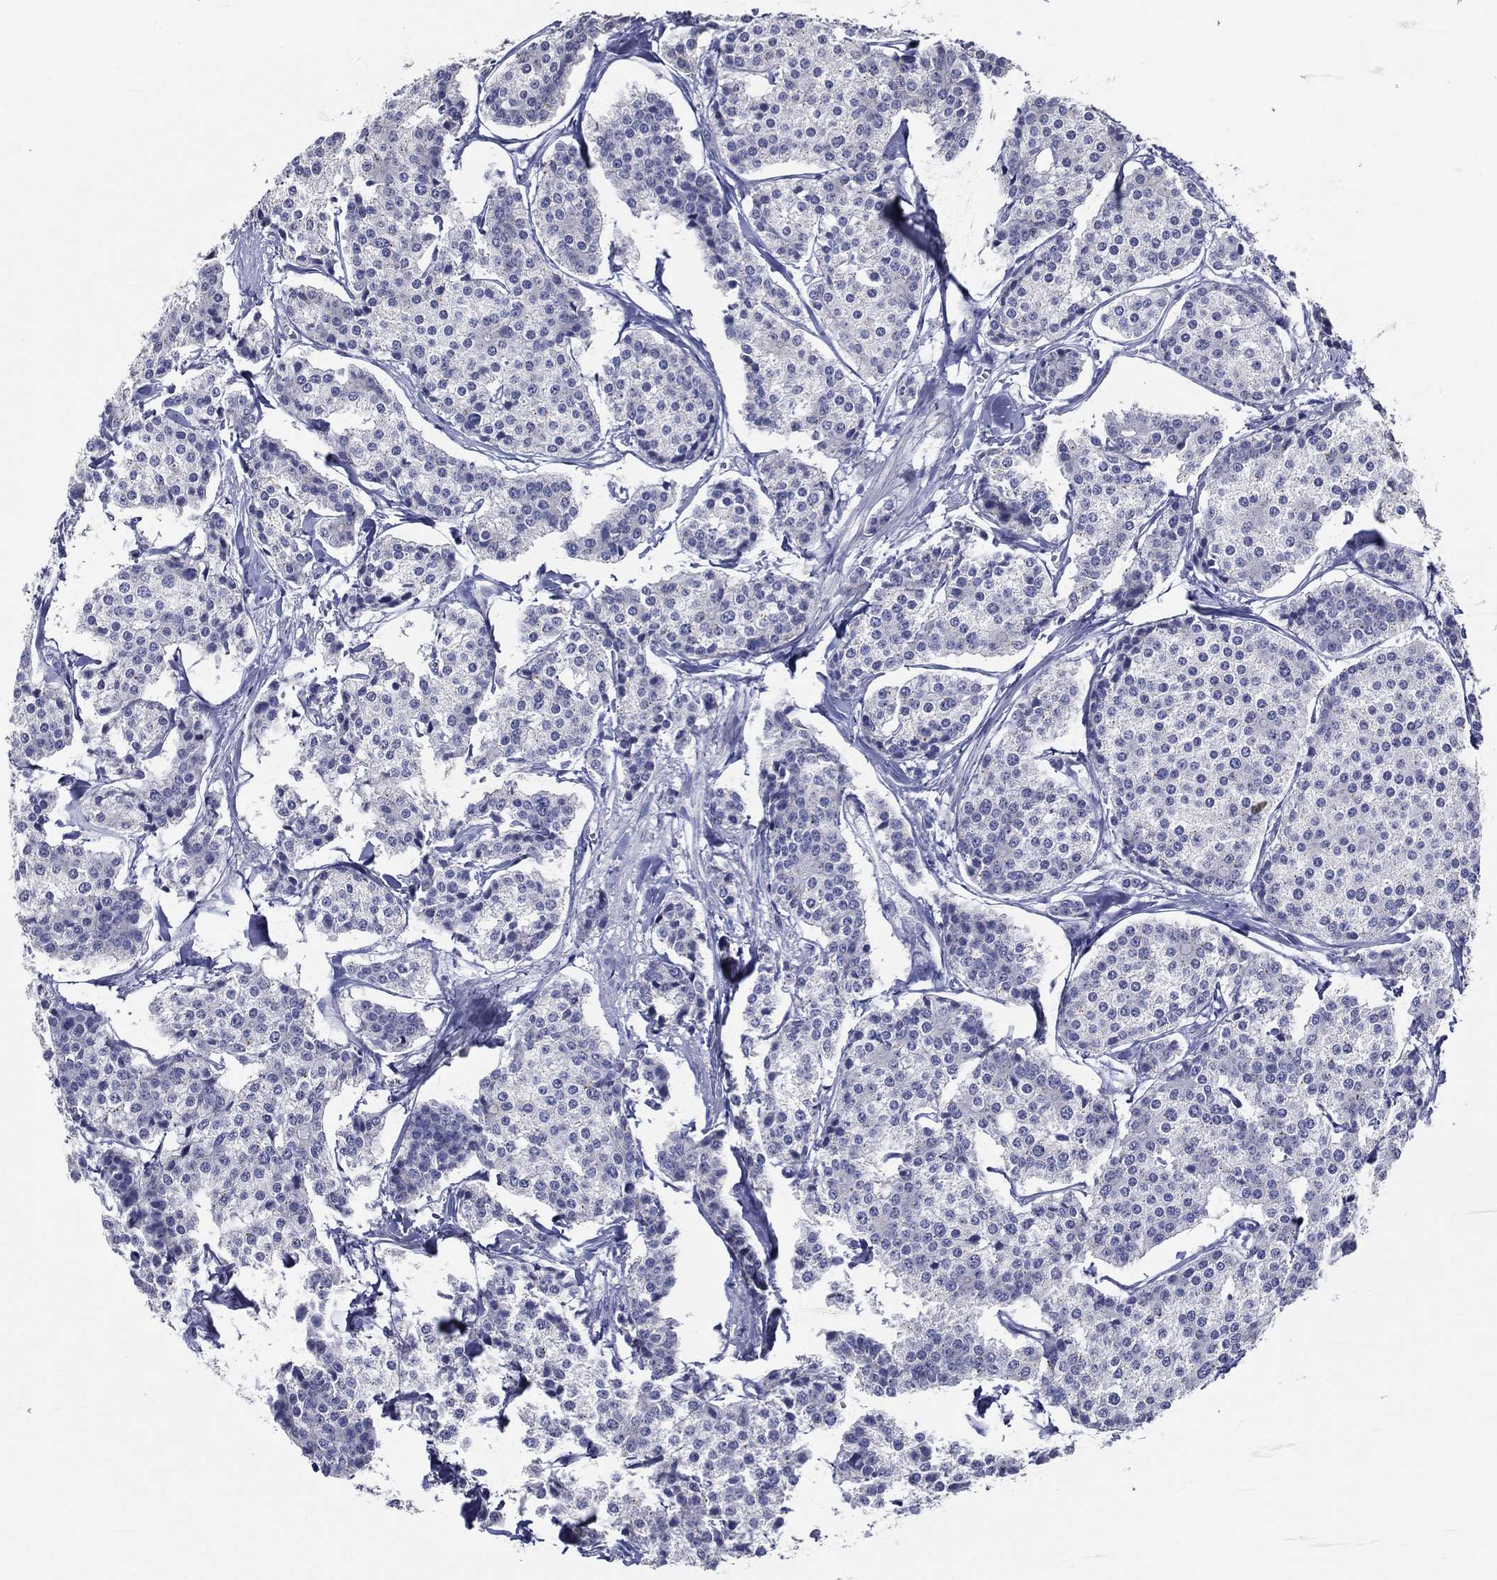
{"staining": {"intensity": "negative", "quantity": "none", "location": "none"}, "tissue": "carcinoid", "cell_type": "Tumor cells", "image_type": "cancer", "snomed": [{"axis": "morphology", "description": "Carcinoid, malignant, NOS"}, {"axis": "topography", "description": "Small intestine"}], "caption": "Carcinoid (malignant) was stained to show a protein in brown. There is no significant positivity in tumor cells.", "gene": "TFAP2A", "patient": {"sex": "female", "age": 65}}